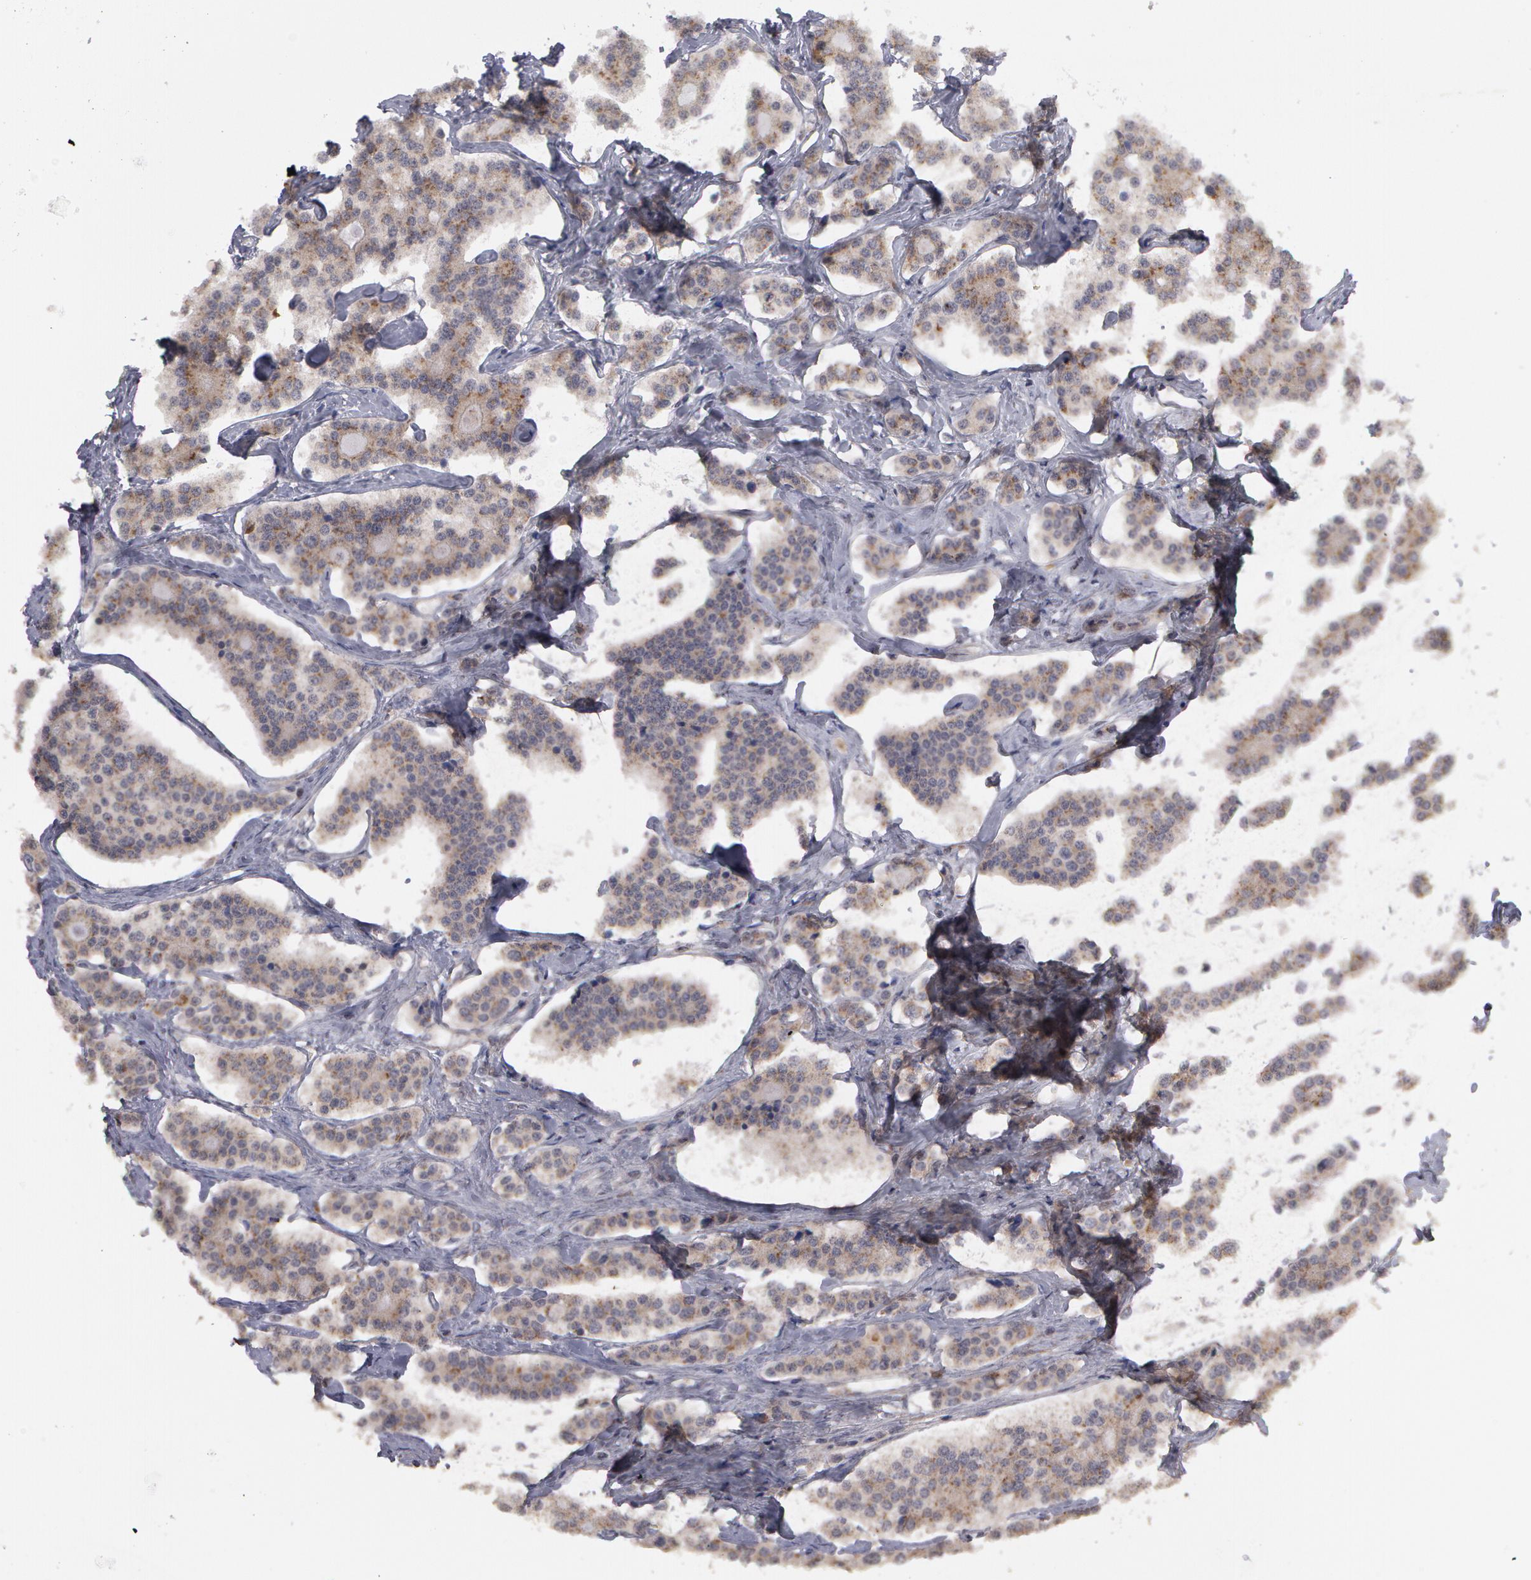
{"staining": {"intensity": "negative", "quantity": "none", "location": "none"}, "tissue": "carcinoid", "cell_type": "Tumor cells", "image_type": "cancer", "snomed": [{"axis": "morphology", "description": "Carcinoid, malignant, NOS"}, {"axis": "topography", "description": "Small intestine"}], "caption": "Human carcinoid (malignant) stained for a protein using IHC displays no staining in tumor cells.", "gene": "STX5", "patient": {"sex": "male", "age": 63}}